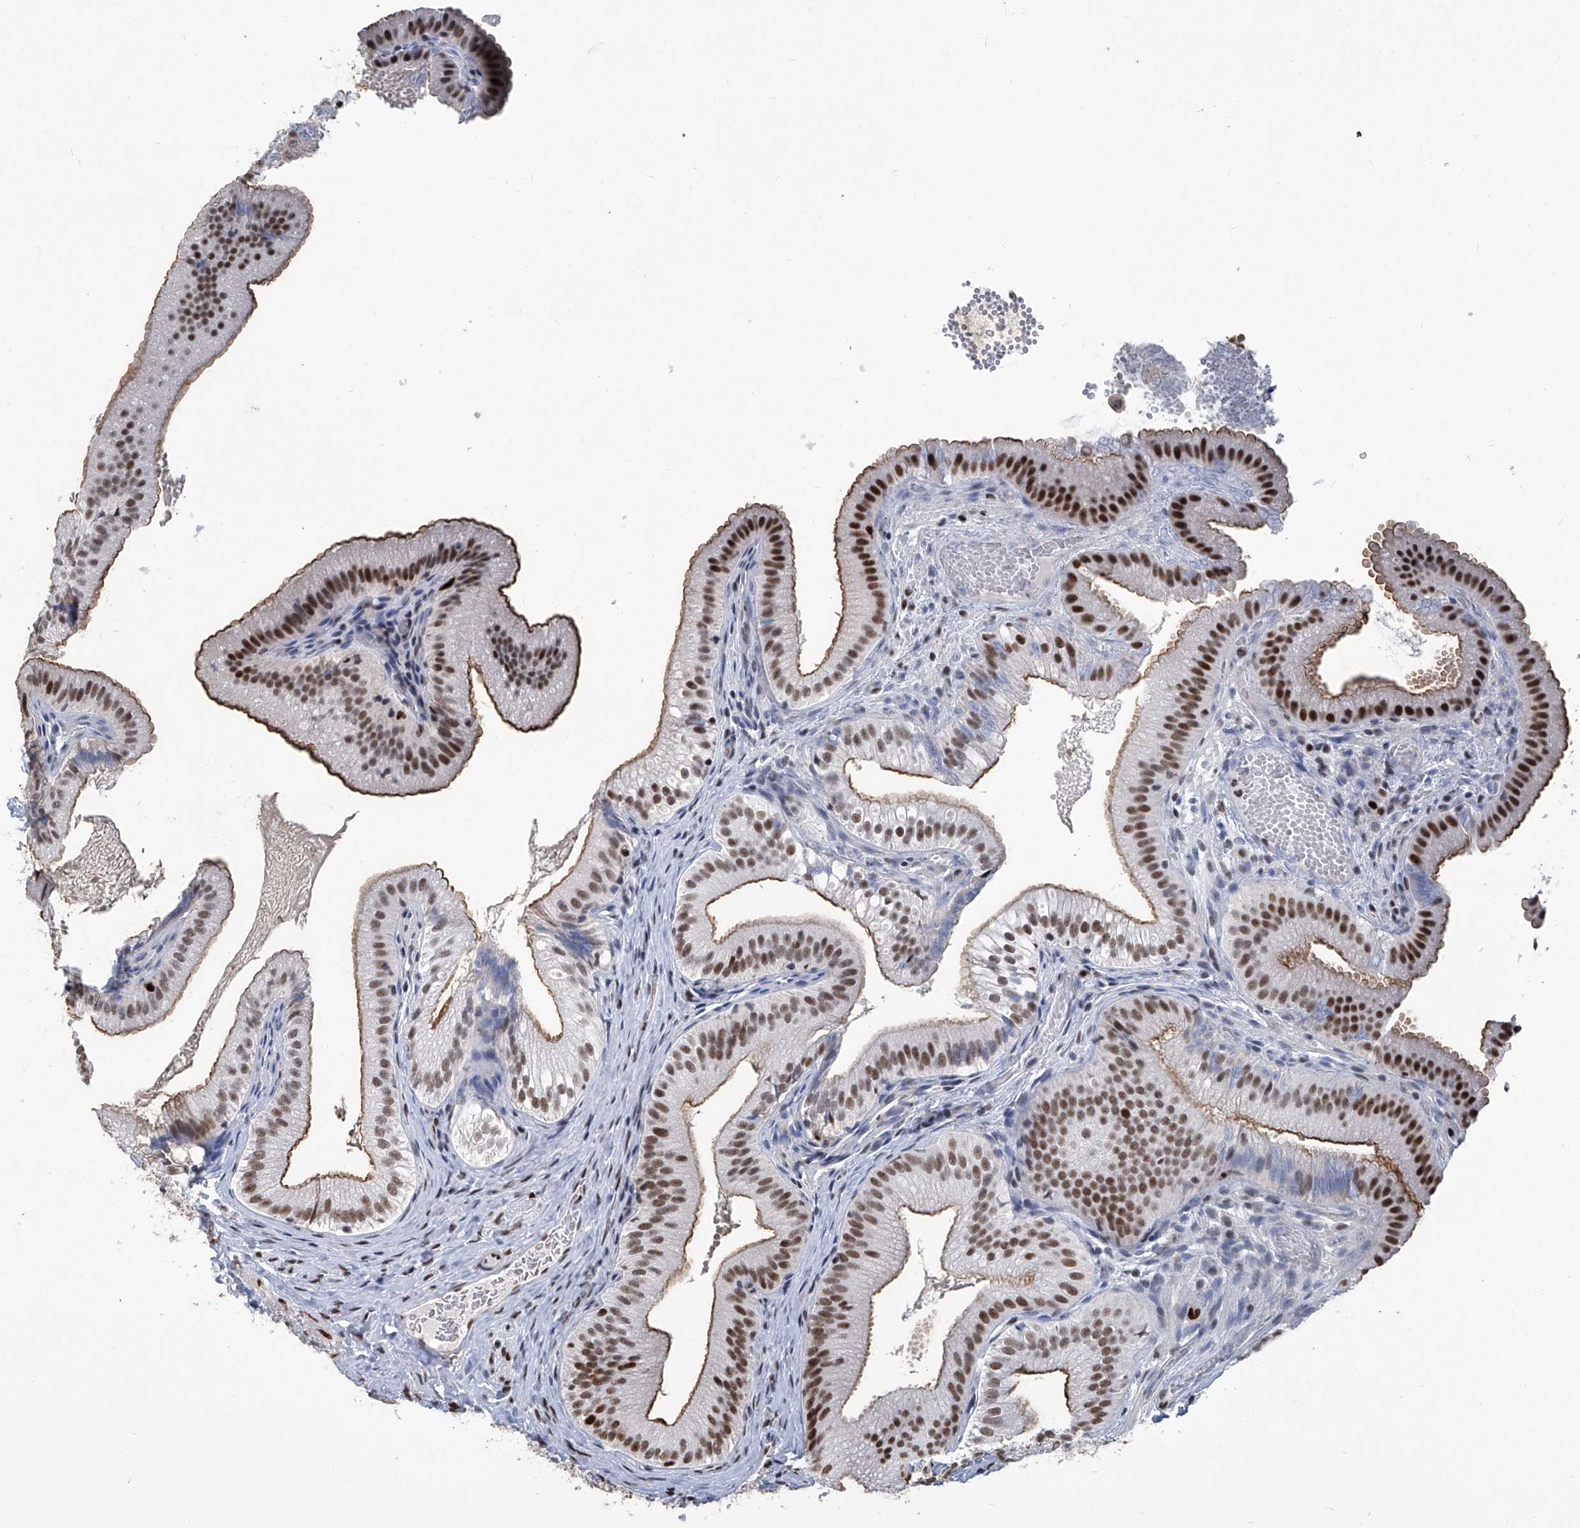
{"staining": {"intensity": "strong", "quantity": ">75%", "location": "cytoplasmic/membranous,nuclear"}, "tissue": "gallbladder", "cell_type": "Glandular cells", "image_type": "normal", "snomed": [{"axis": "morphology", "description": "Normal tissue, NOS"}, {"axis": "topography", "description": "Gallbladder"}], "caption": "Protein expression analysis of unremarkable gallbladder displays strong cytoplasmic/membranous,nuclear staining in approximately >75% of glandular cells. The staining is performed using DAB (3,3'-diaminobenzidine) brown chromogen to label protein expression. The nuclei are counter-stained blue using hematoxylin.", "gene": "PCNA", "patient": {"sex": "female", "age": 30}}